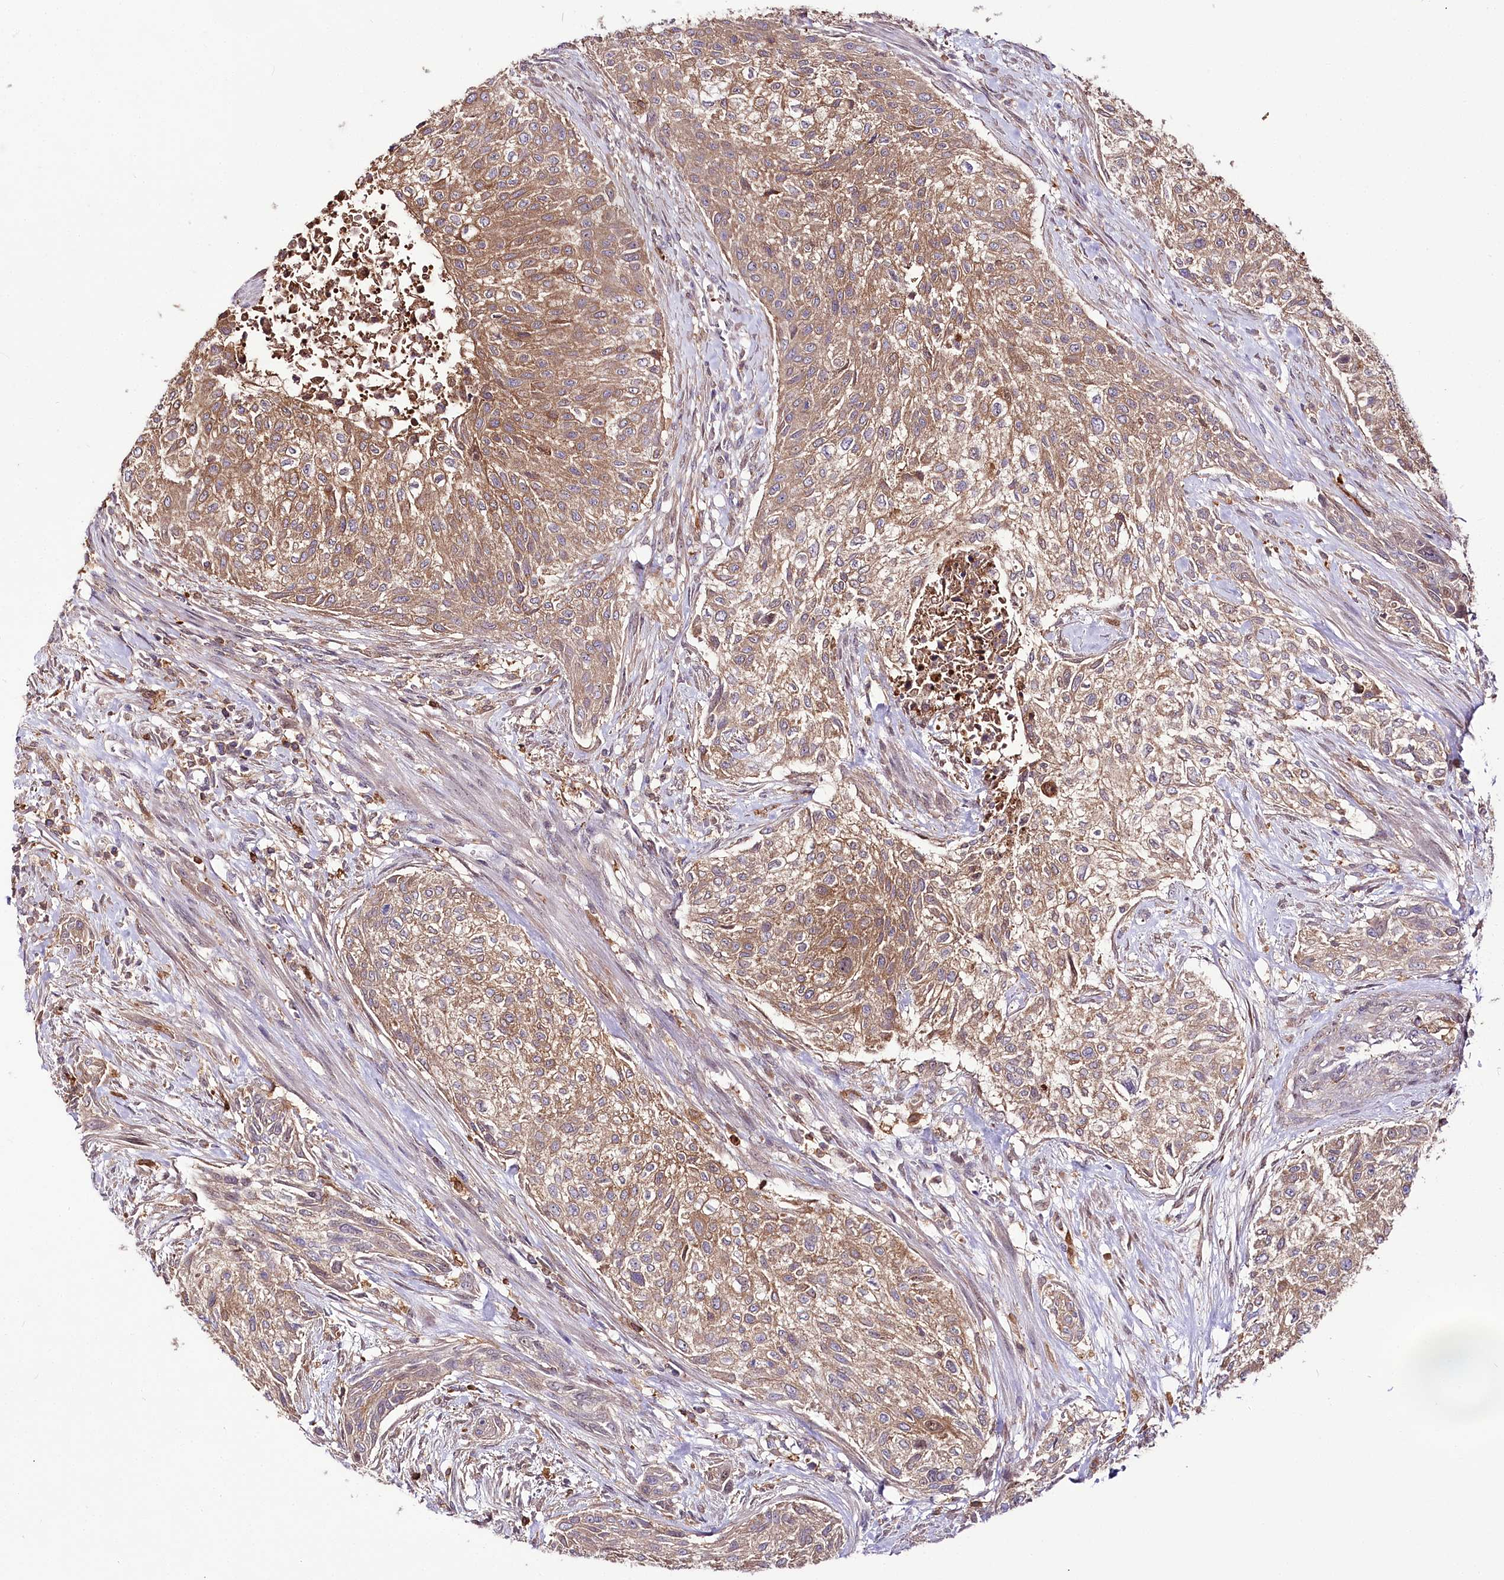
{"staining": {"intensity": "moderate", "quantity": ">75%", "location": "cytoplasmic/membranous"}, "tissue": "urothelial cancer", "cell_type": "Tumor cells", "image_type": "cancer", "snomed": [{"axis": "morphology", "description": "Normal tissue, NOS"}, {"axis": "morphology", "description": "Urothelial carcinoma, NOS"}, {"axis": "topography", "description": "Urinary bladder"}, {"axis": "topography", "description": "Peripheral nerve tissue"}], "caption": "This is a micrograph of immunohistochemistry staining of transitional cell carcinoma, which shows moderate positivity in the cytoplasmic/membranous of tumor cells.", "gene": "UGP2", "patient": {"sex": "male", "age": 35}}